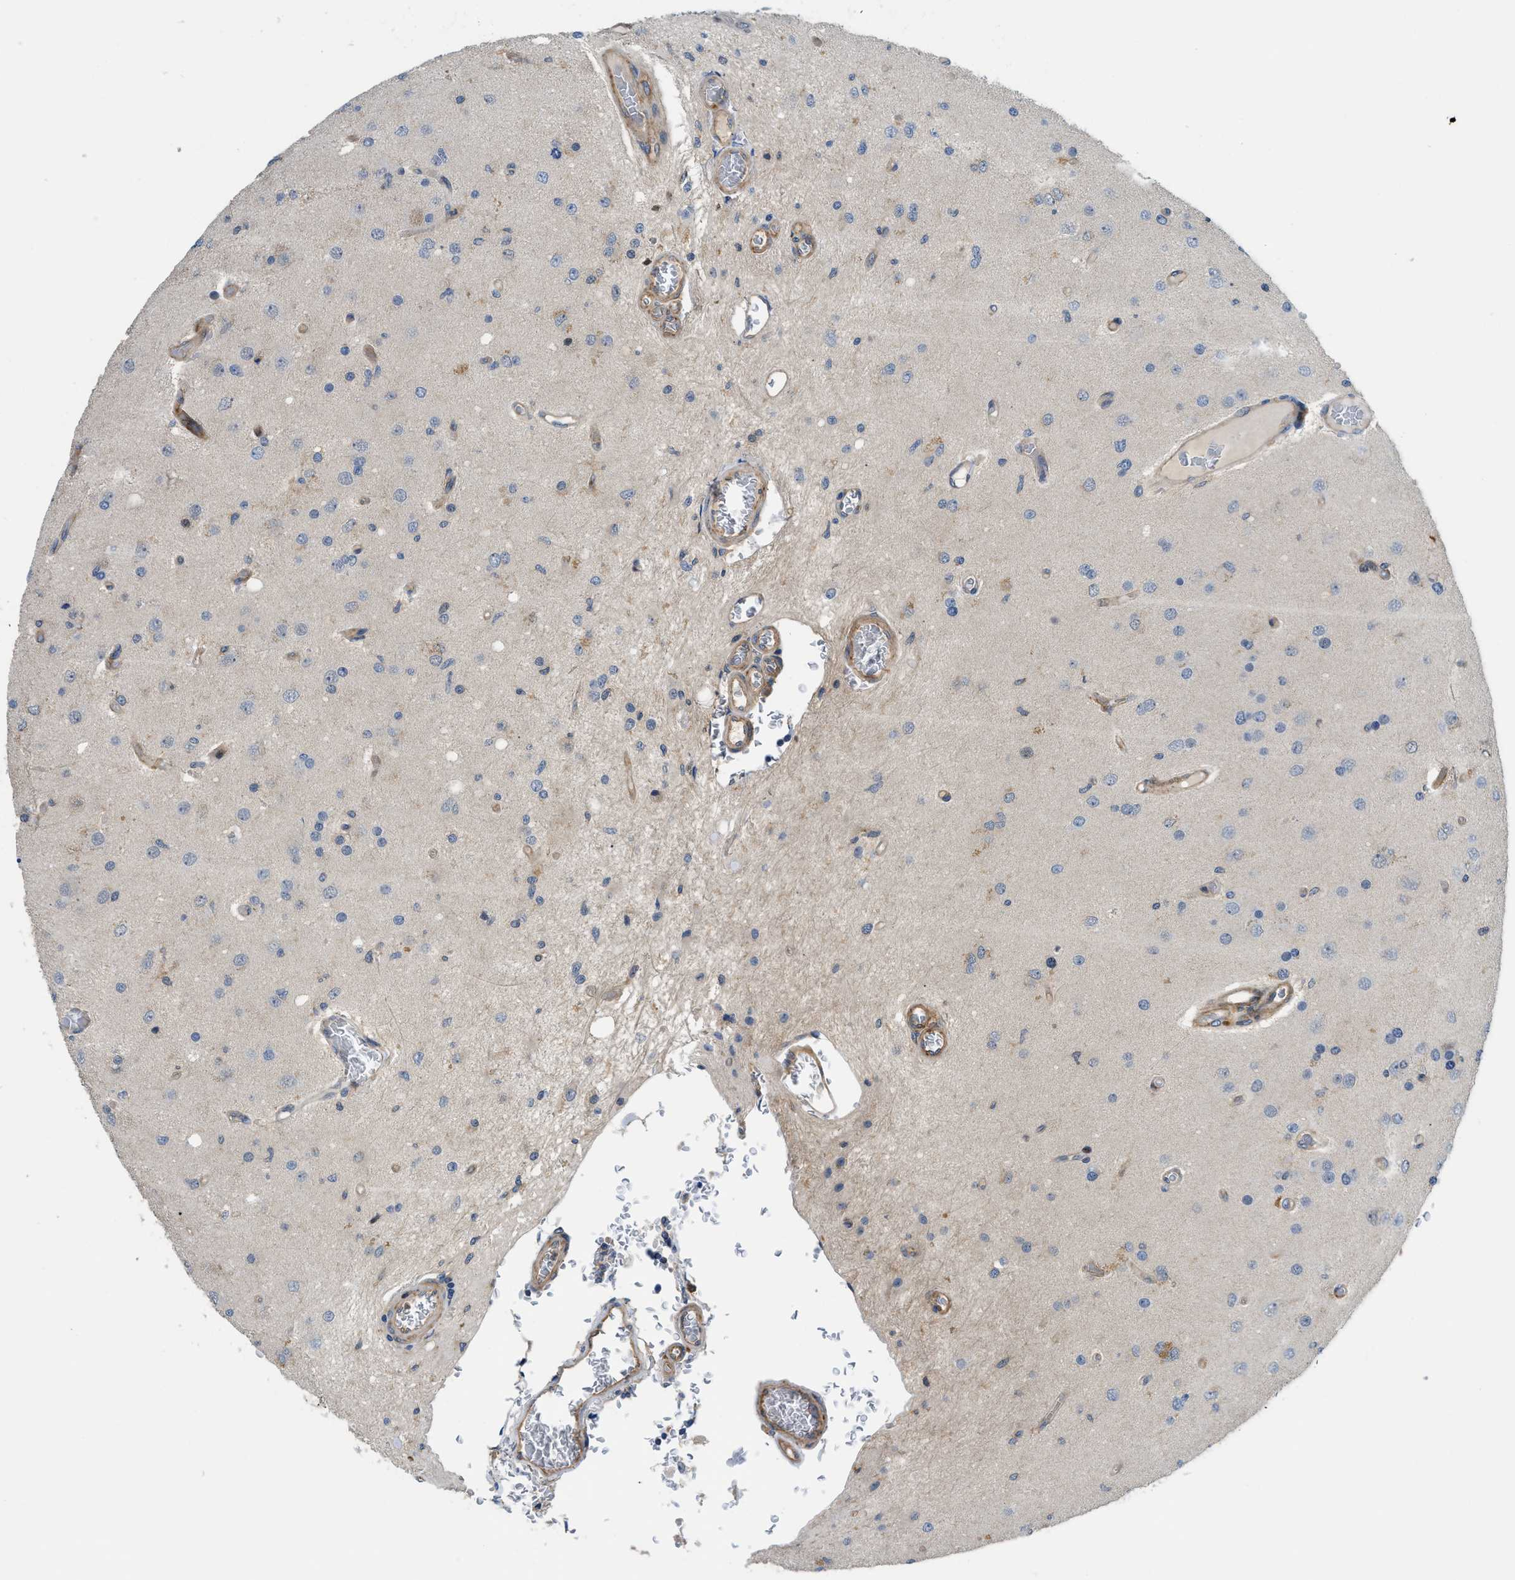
{"staining": {"intensity": "moderate", "quantity": "25%-75%", "location": "cytoplasmic/membranous"}, "tissue": "glioma", "cell_type": "Tumor cells", "image_type": "cancer", "snomed": [{"axis": "morphology", "description": "Normal tissue, NOS"}, {"axis": "morphology", "description": "Glioma, malignant, High grade"}, {"axis": "topography", "description": "Cerebral cortex"}], "caption": "Immunohistochemistry of malignant glioma (high-grade) demonstrates medium levels of moderate cytoplasmic/membranous staining in about 25%-75% of tumor cells.", "gene": "TRAK2", "patient": {"sex": "male", "age": 77}}